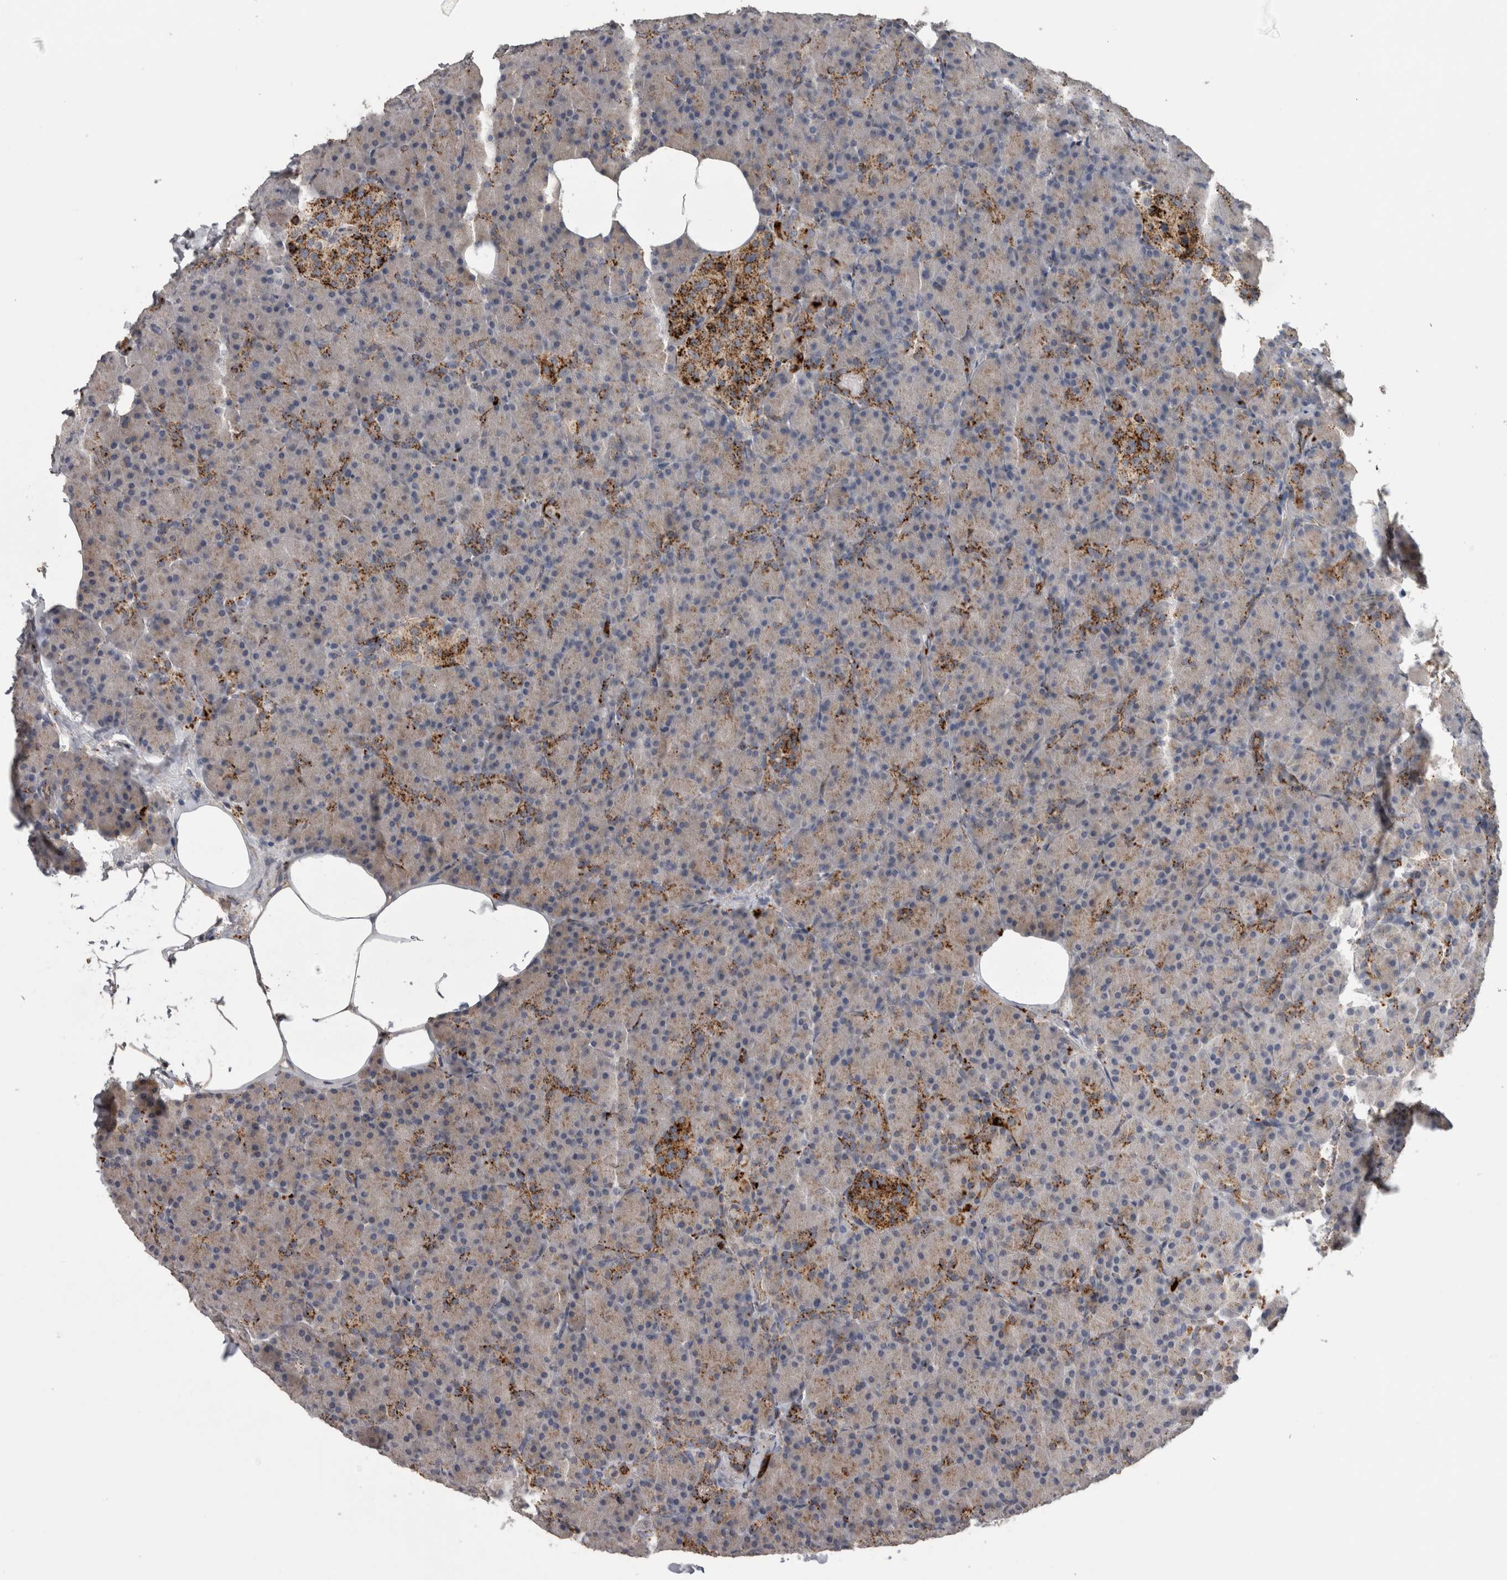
{"staining": {"intensity": "strong", "quantity": "<25%", "location": "cytoplasmic/membranous"}, "tissue": "pancreas", "cell_type": "Exocrine glandular cells", "image_type": "normal", "snomed": [{"axis": "morphology", "description": "Normal tissue, NOS"}, {"axis": "topography", "description": "Pancreas"}], "caption": "Normal pancreas reveals strong cytoplasmic/membranous expression in approximately <25% of exocrine glandular cells.", "gene": "CTSZ", "patient": {"sex": "female", "age": 43}}